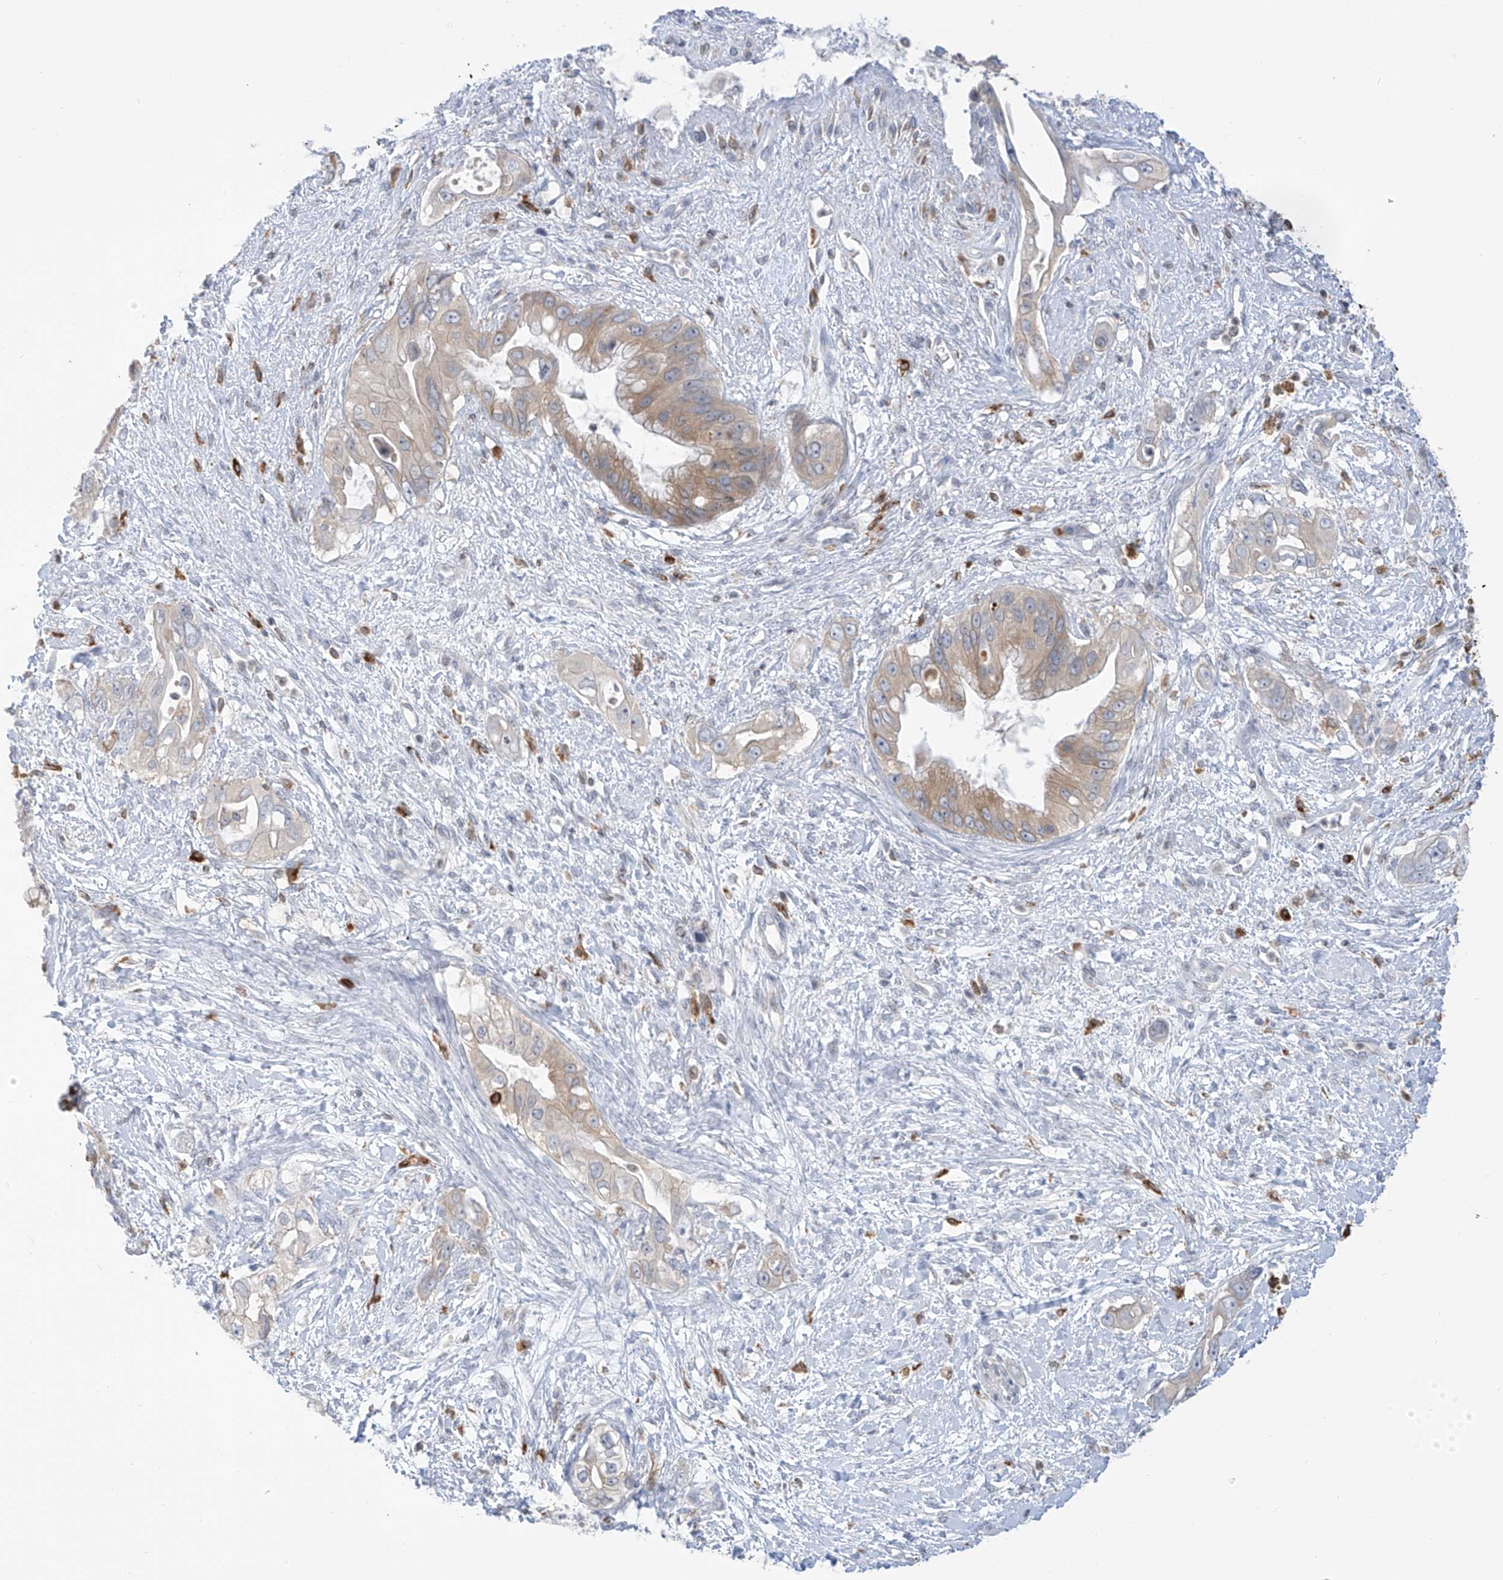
{"staining": {"intensity": "weak", "quantity": "25%-75%", "location": "cytoplasmic/membranous"}, "tissue": "pancreatic cancer", "cell_type": "Tumor cells", "image_type": "cancer", "snomed": [{"axis": "morphology", "description": "Inflammation, NOS"}, {"axis": "morphology", "description": "Adenocarcinoma, NOS"}, {"axis": "topography", "description": "Pancreas"}], "caption": "There is low levels of weak cytoplasmic/membranous staining in tumor cells of pancreatic cancer (adenocarcinoma), as demonstrated by immunohistochemical staining (brown color).", "gene": "TBXAS1", "patient": {"sex": "female", "age": 56}}